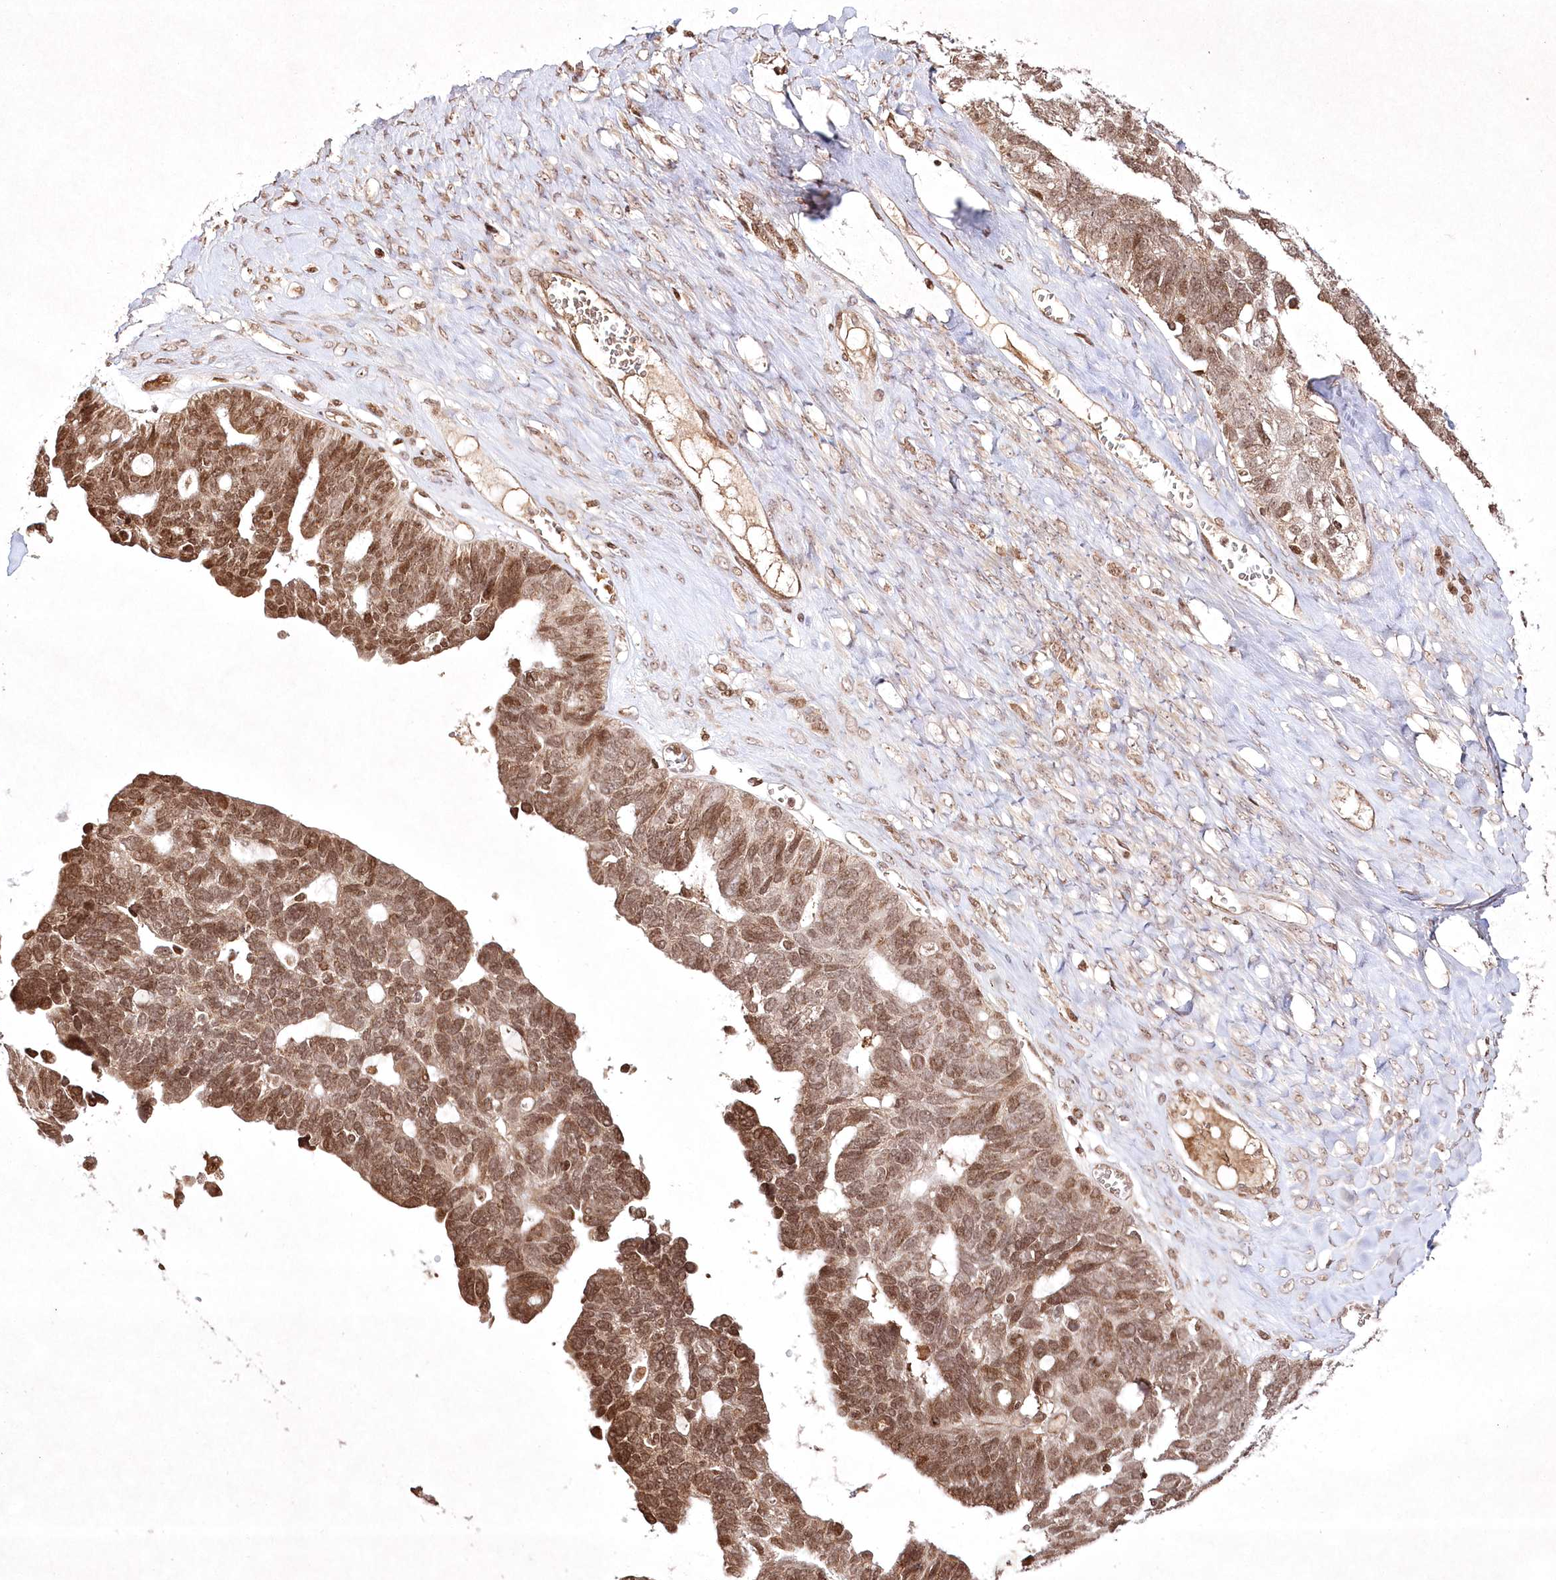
{"staining": {"intensity": "moderate", "quantity": ">75%", "location": "nuclear"}, "tissue": "ovarian cancer", "cell_type": "Tumor cells", "image_type": "cancer", "snomed": [{"axis": "morphology", "description": "Cystadenocarcinoma, serous, NOS"}, {"axis": "topography", "description": "Ovary"}], "caption": "An immunohistochemistry histopathology image of neoplastic tissue is shown. Protein staining in brown labels moderate nuclear positivity in ovarian cancer within tumor cells. (DAB IHC, brown staining for protein, blue staining for nuclei).", "gene": "CARM1", "patient": {"sex": "female", "age": 79}}